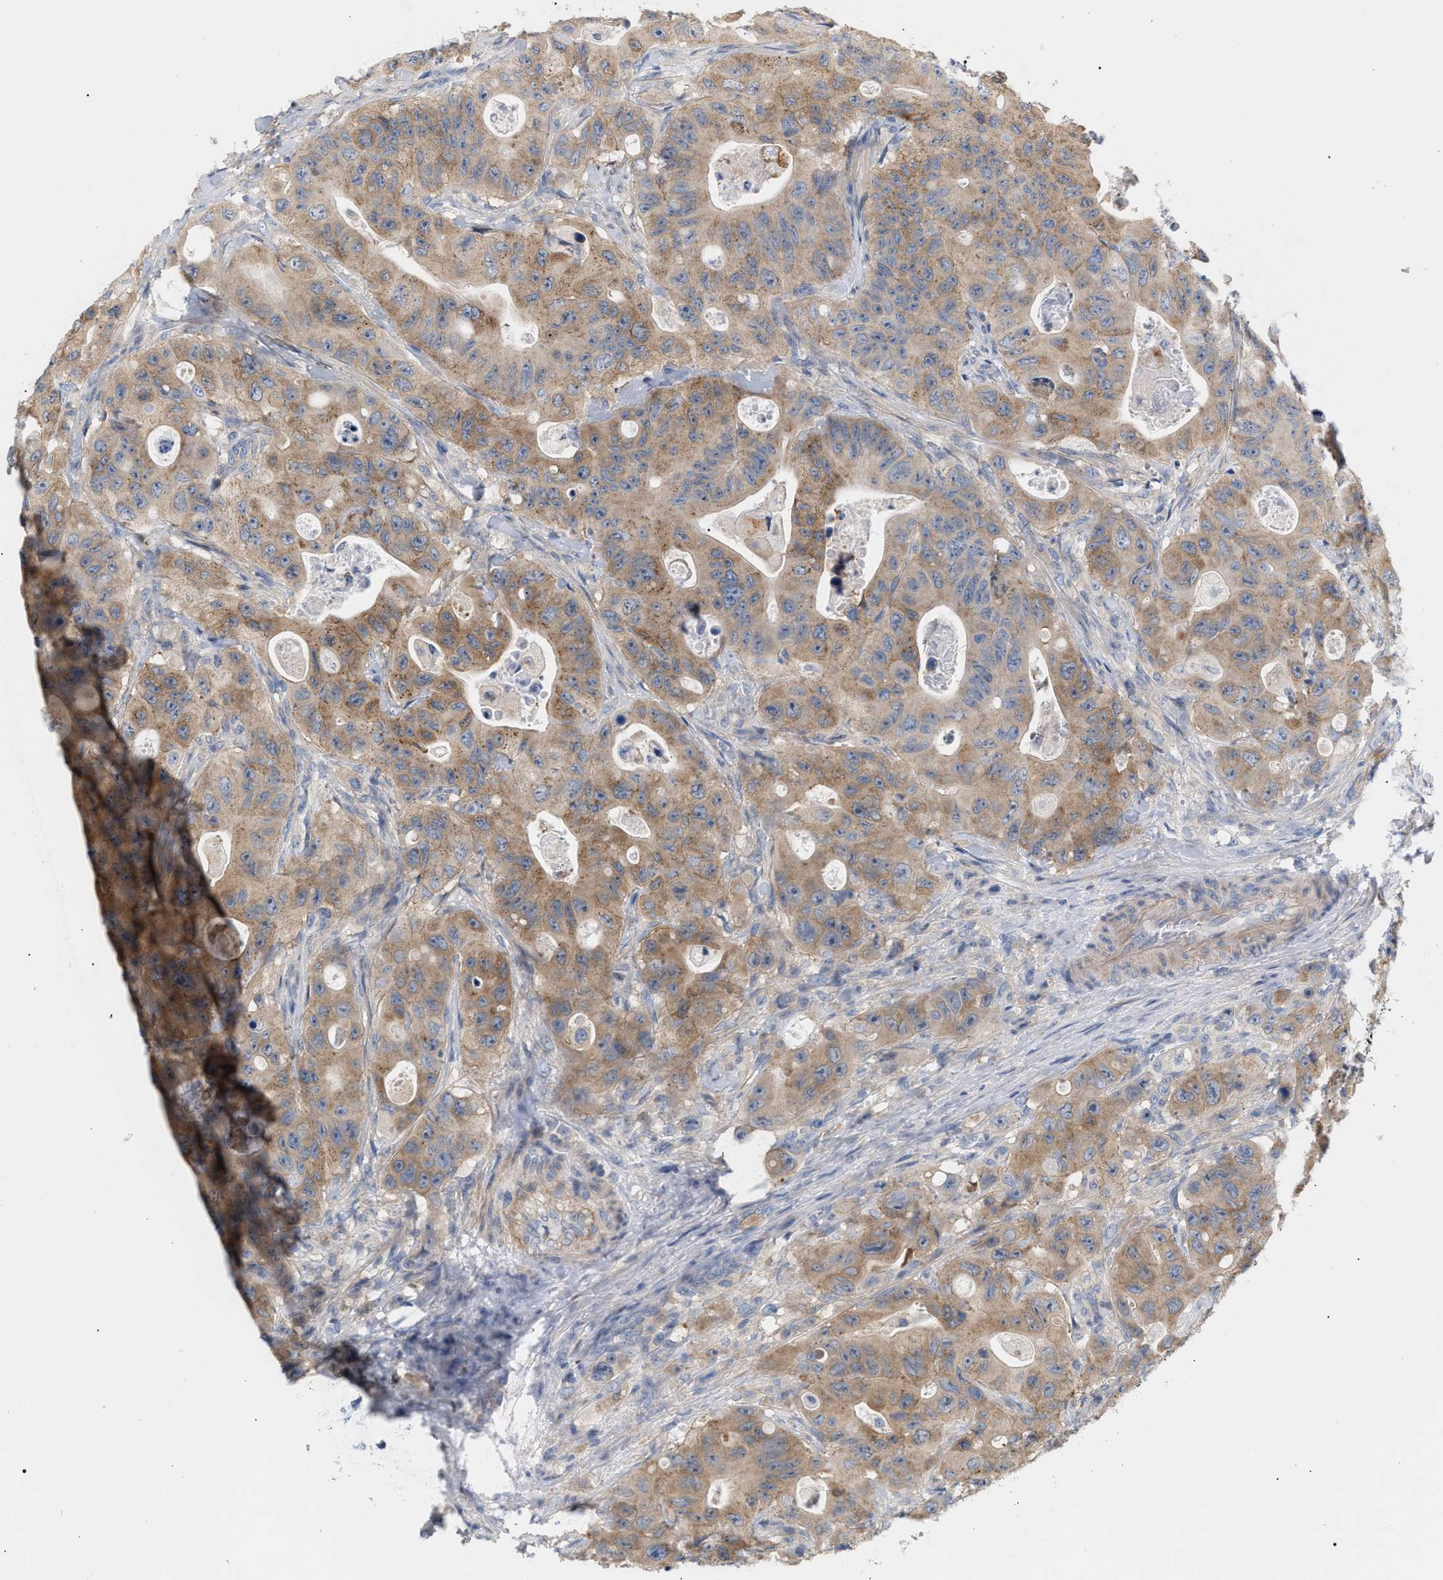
{"staining": {"intensity": "moderate", "quantity": ">75%", "location": "cytoplasmic/membranous"}, "tissue": "colorectal cancer", "cell_type": "Tumor cells", "image_type": "cancer", "snomed": [{"axis": "morphology", "description": "Adenocarcinoma, NOS"}, {"axis": "topography", "description": "Colon"}], "caption": "An image of colorectal cancer stained for a protein displays moderate cytoplasmic/membranous brown staining in tumor cells.", "gene": "LRCH1", "patient": {"sex": "female", "age": 46}}